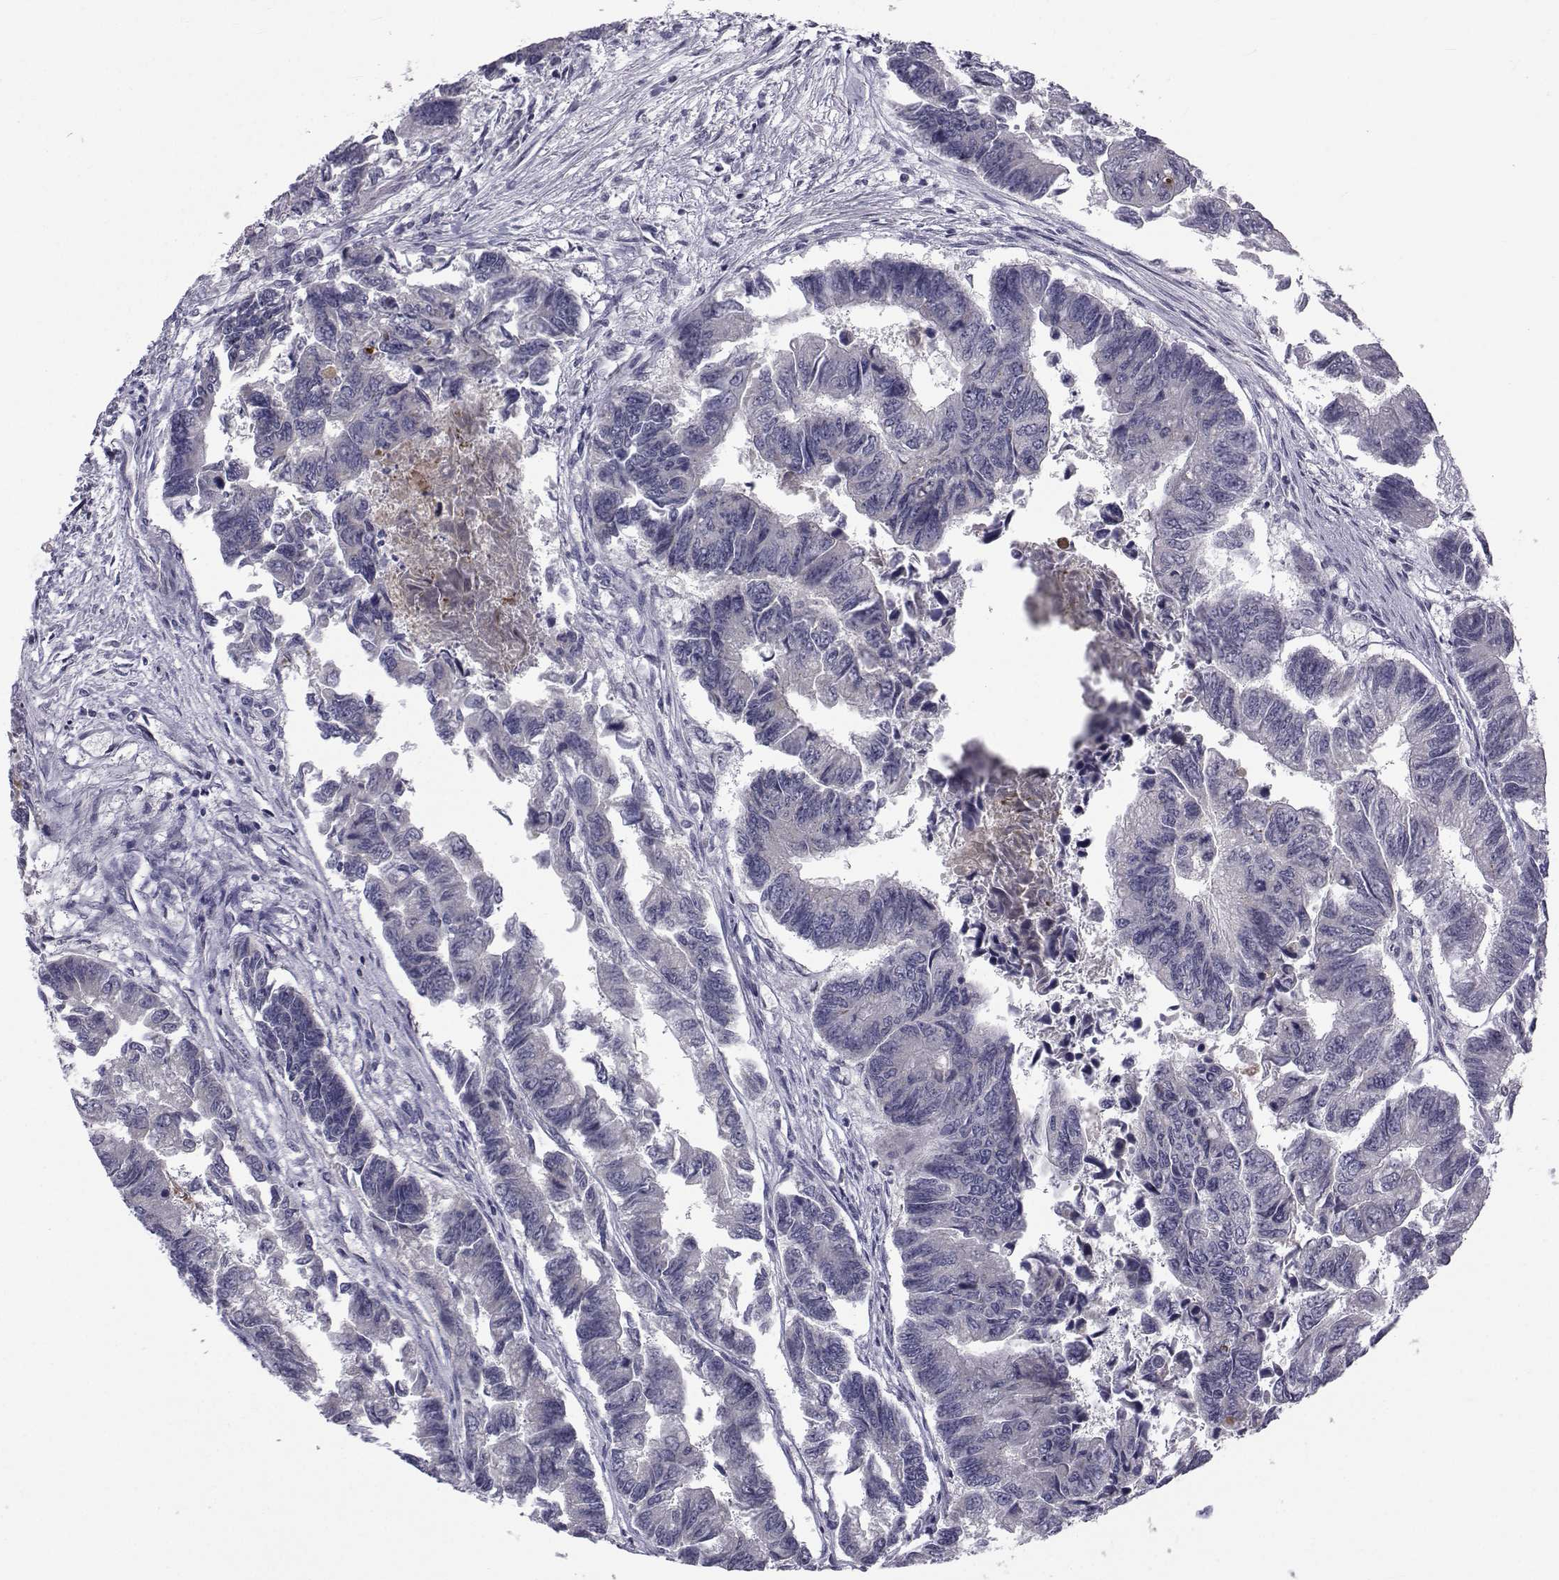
{"staining": {"intensity": "negative", "quantity": "none", "location": "none"}, "tissue": "colorectal cancer", "cell_type": "Tumor cells", "image_type": "cancer", "snomed": [{"axis": "morphology", "description": "Adenocarcinoma, NOS"}, {"axis": "topography", "description": "Colon"}], "caption": "Immunohistochemical staining of human adenocarcinoma (colorectal) shows no significant positivity in tumor cells. (Stains: DAB (3,3'-diaminobenzidine) IHC with hematoxylin counter stain, Microscopy: brightfield microscopy at high magnification).", "gene": "ANGPT1", "patient": {"sex": "female", "age": 65}}